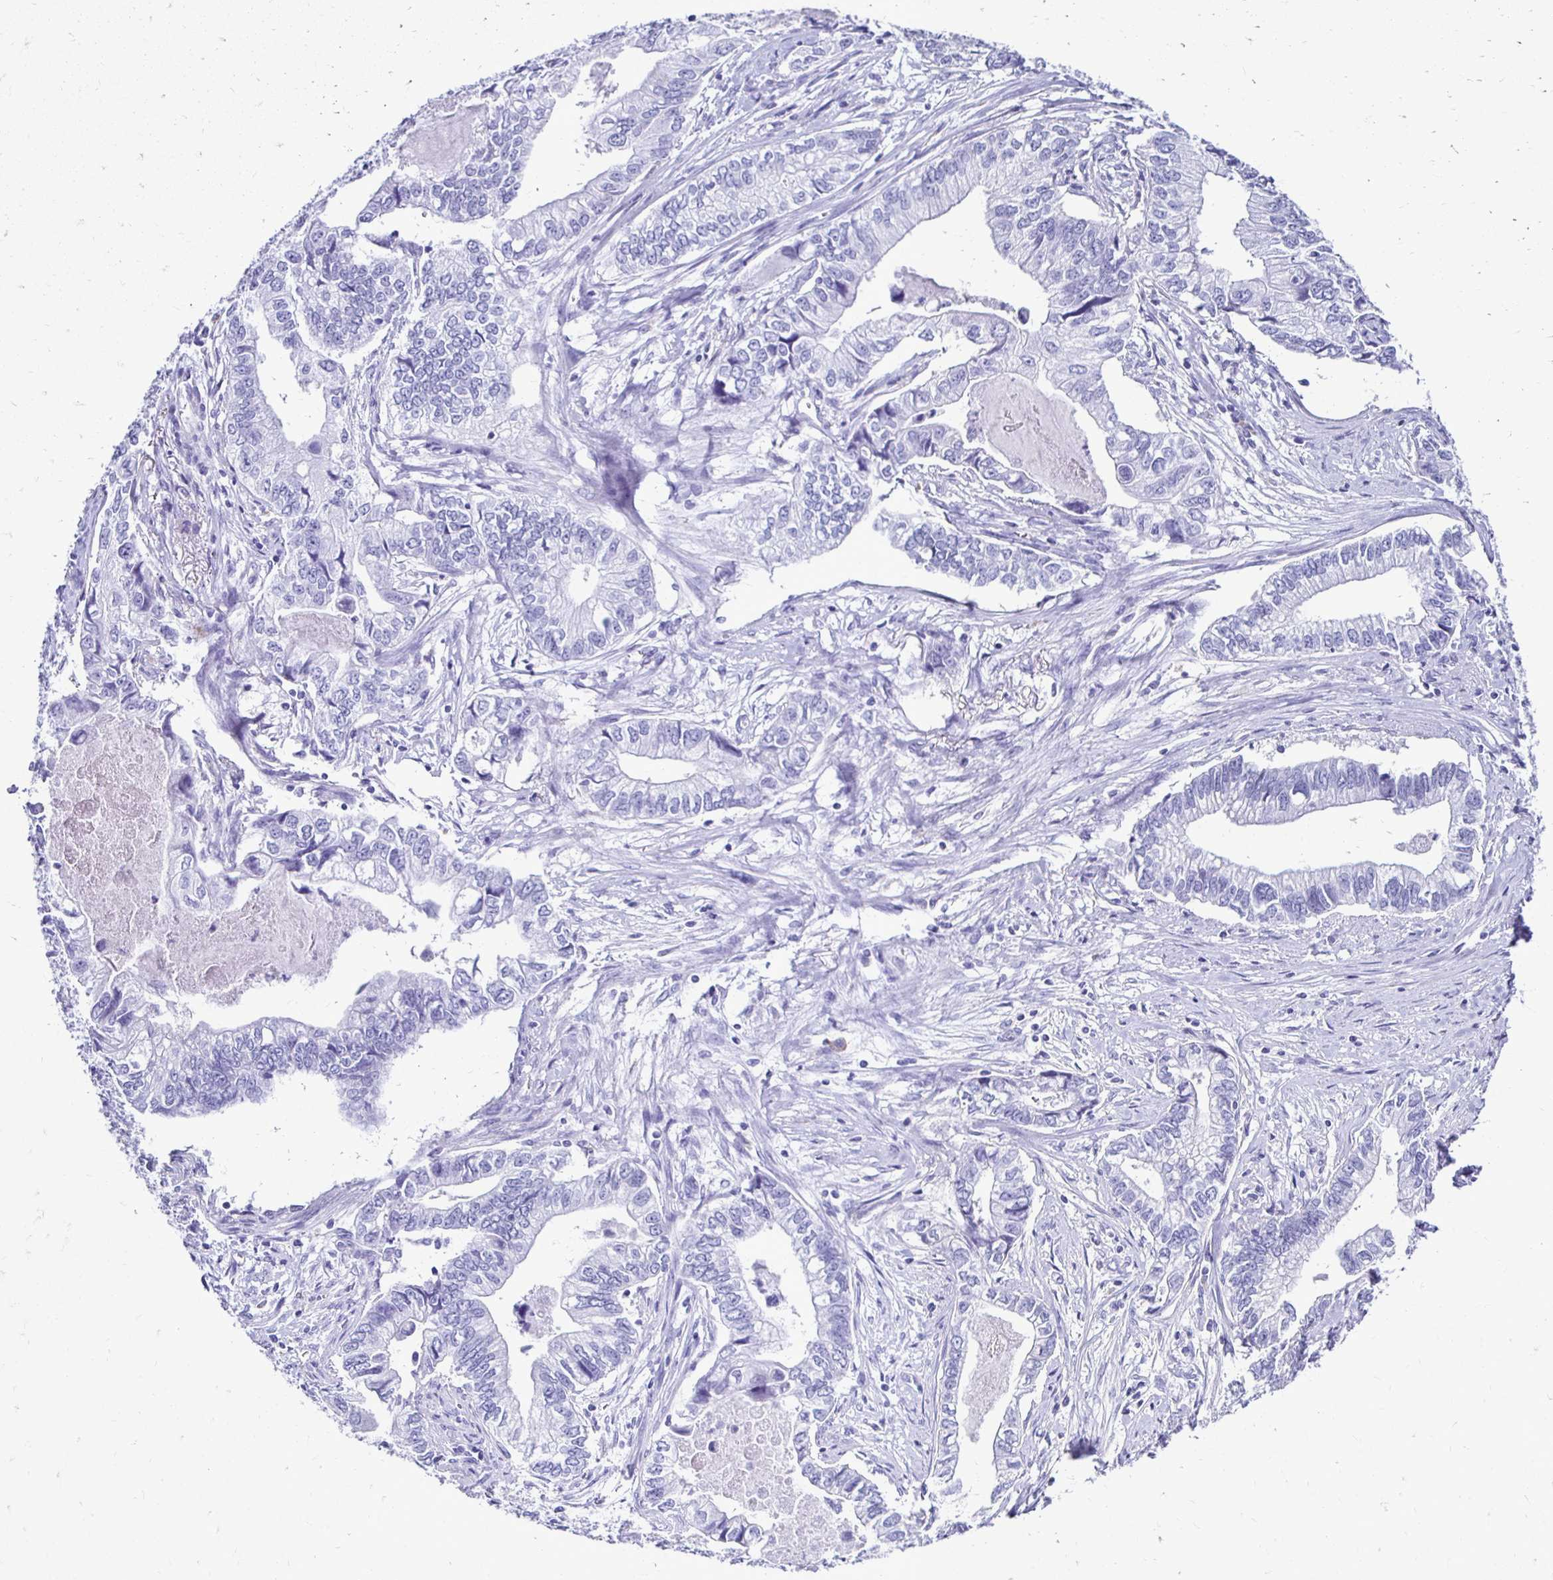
{"staining": {"intensity": "negative", "quantity": "none", "location": "none"}, "tissue": "stomach cancer", "cell_type": "Tumor cells", "image_type": "cancer", "snomed": [{"axis": "morphology", "description": "Adenocarcinoma, NOS"}, {"axis": "topography", "description": "Pancreas"}, {"axis": "topography", "description": "Stomach, upper"}], "caption": "Immunohistochemistry micrograph of neoplastic tissue: human stomach adenocarcinoma stained with DAB displays no significant protein expression in tumor cells.", "gene": "CST5", "patient": {"sex": "male", "age": 77}}